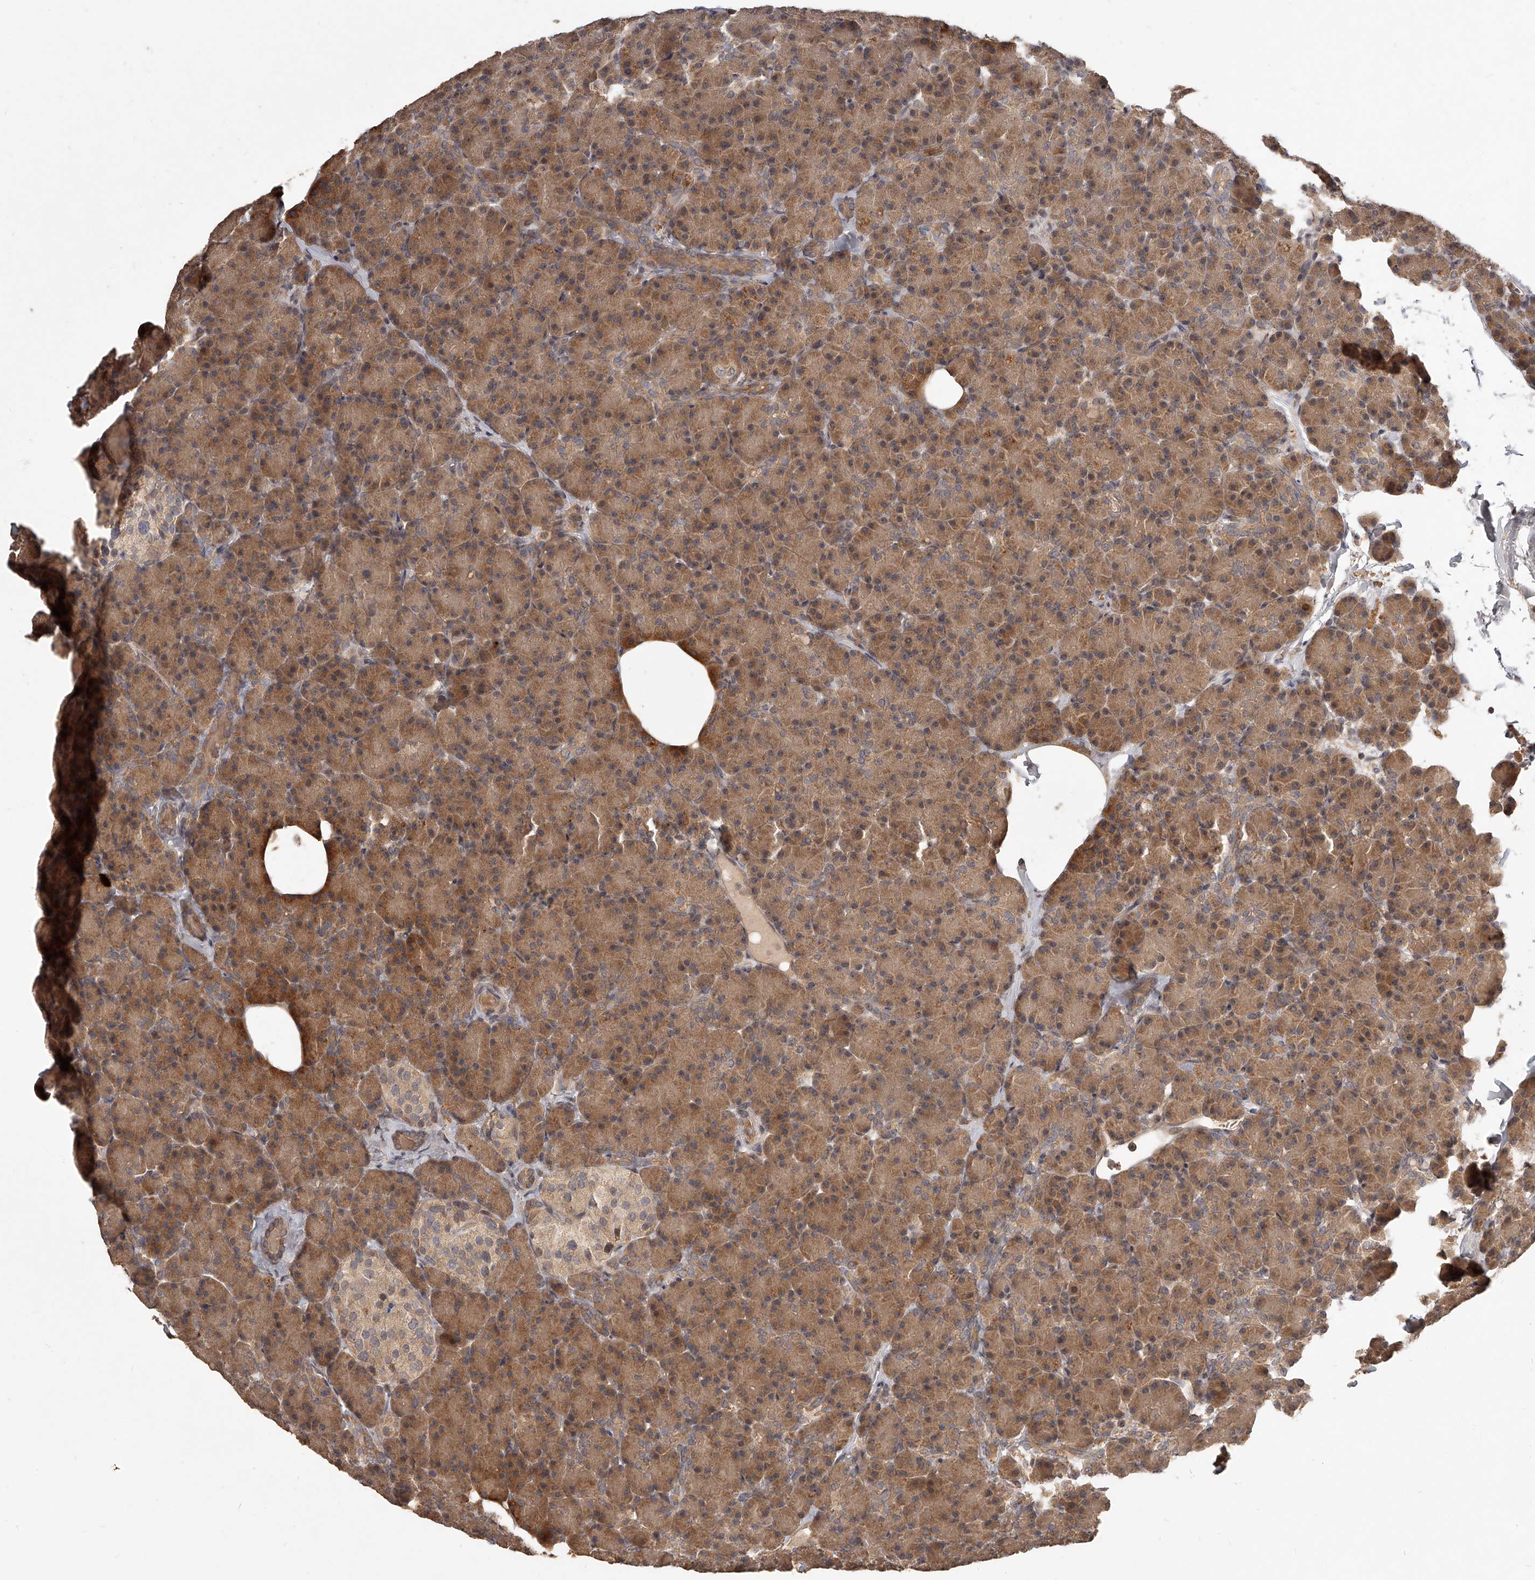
{"staining": {"intensity": "moderate", "quantity": ">75%", "location": "cytoplasmic/membranous"}, "tissue": "pancreas", "cell_type": "Exocrine glandular cells", "image_type": "normal", "snomed": [{"axis": "morphology", "description": "Normal tissue, NOS"}, {"axis": "topography", "description": "Pancreas"}], "caption": "Exocrine glandular cells demonstrate medium levels of moderate cytoplasmic/membranous positivity in about >75% of cells in unremarkable pancreas.", "gene": "SLC37A1", "patient": {"sex": "female", "age": 43}}